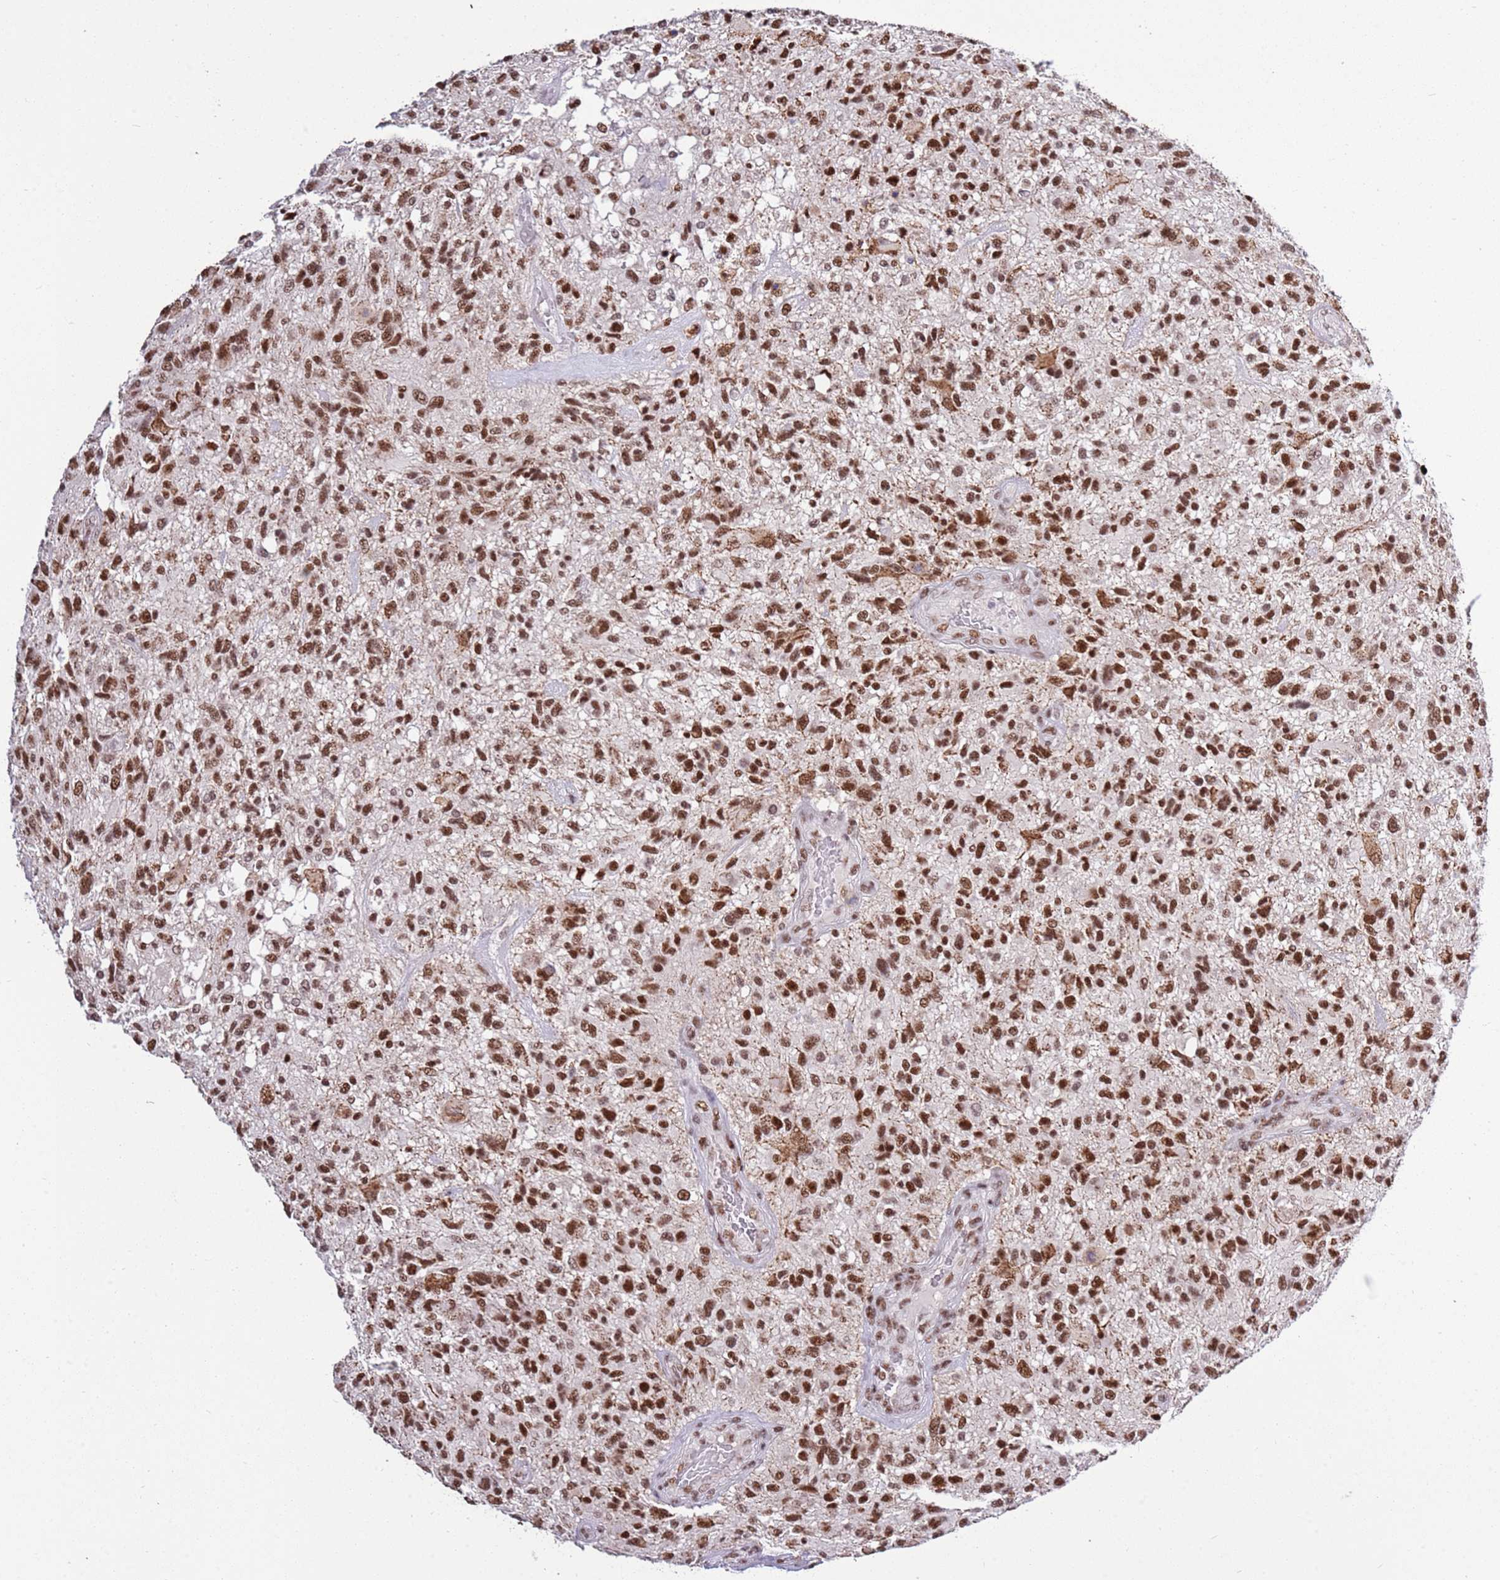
{"staining": {"intensity": "strong", "quantity": ">75%", "location": "nuclear"}, "tissue": "glioma", "cell_type": "Tumor cells", "image_type": "cancer", "snomed": [{"axis": "morphology", "description": "Glioma, malignant, High grade"}, {"axis": "topography", "description": "Brain"}], "caption": "Glioma tissue demonstrates strong nuclear positivity in approximately >75% of tumor cells", "gene": "AKAP8L", "patient": {"sex": "male", "age": 47}}